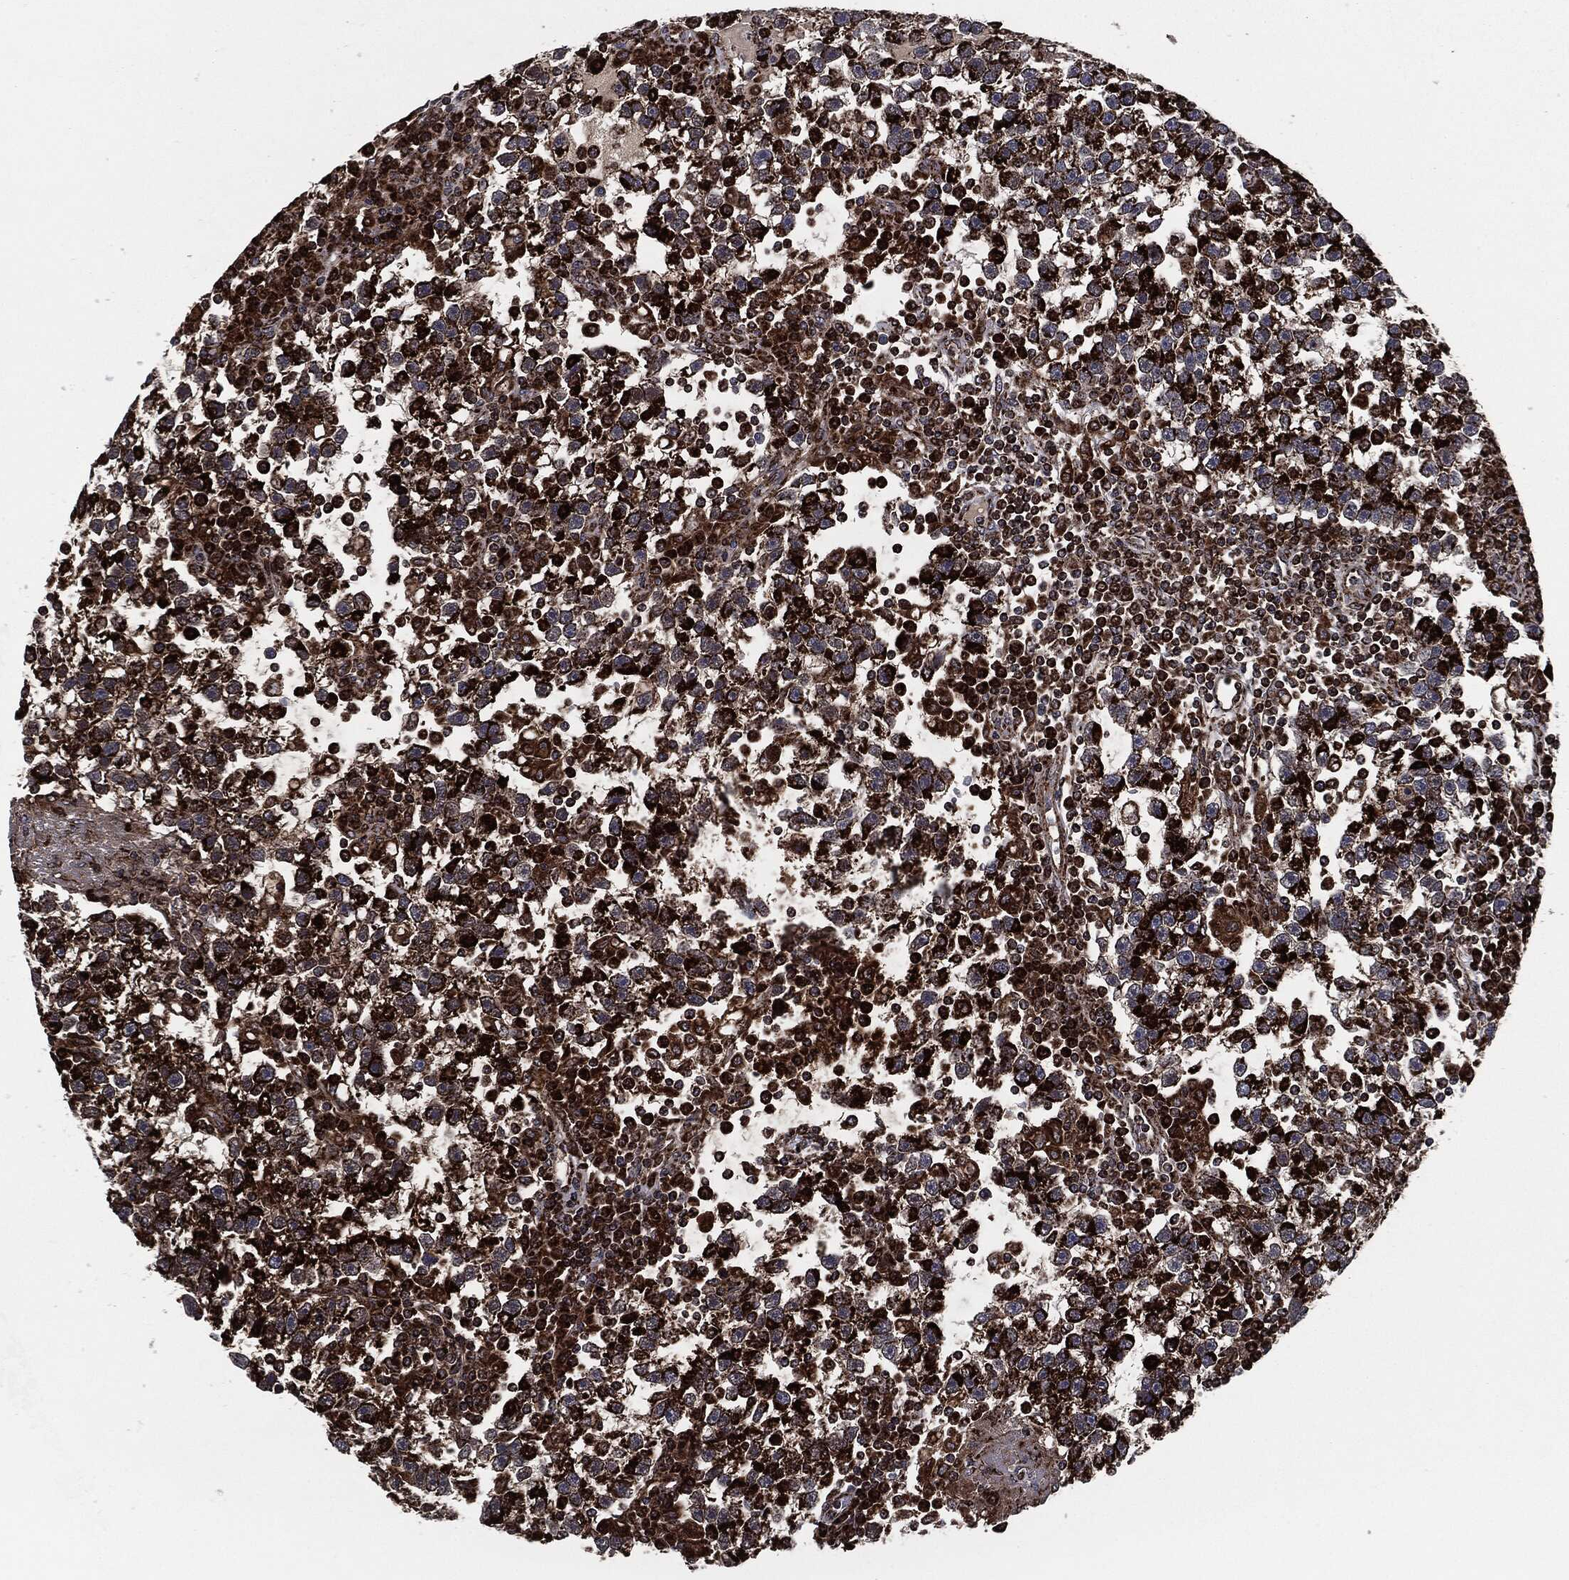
{"staining": {"intensity": "strong", "quantity": "25%-75%", "location": "cytoplasmic/membranous"}, "tissue": "testis cancer", "cell_type": "Tumor cells", "image_type": "cancer", "snomed": [{"axis": "morphology", "description": "Seminoma, NOS"}, {"axis": "topography", "description": "Testis"}], "caption": "A brown stain highlights strong cytoplasmic/membranous positivity of a protein in testis cancer (seminoma) tumor cells. (Stains: DAB in brown, nuclei in blue, Microscopy: brightfield microscopy at high magnification).", "gene": "FH", "patient": {"sex": "male", "age": 47}}